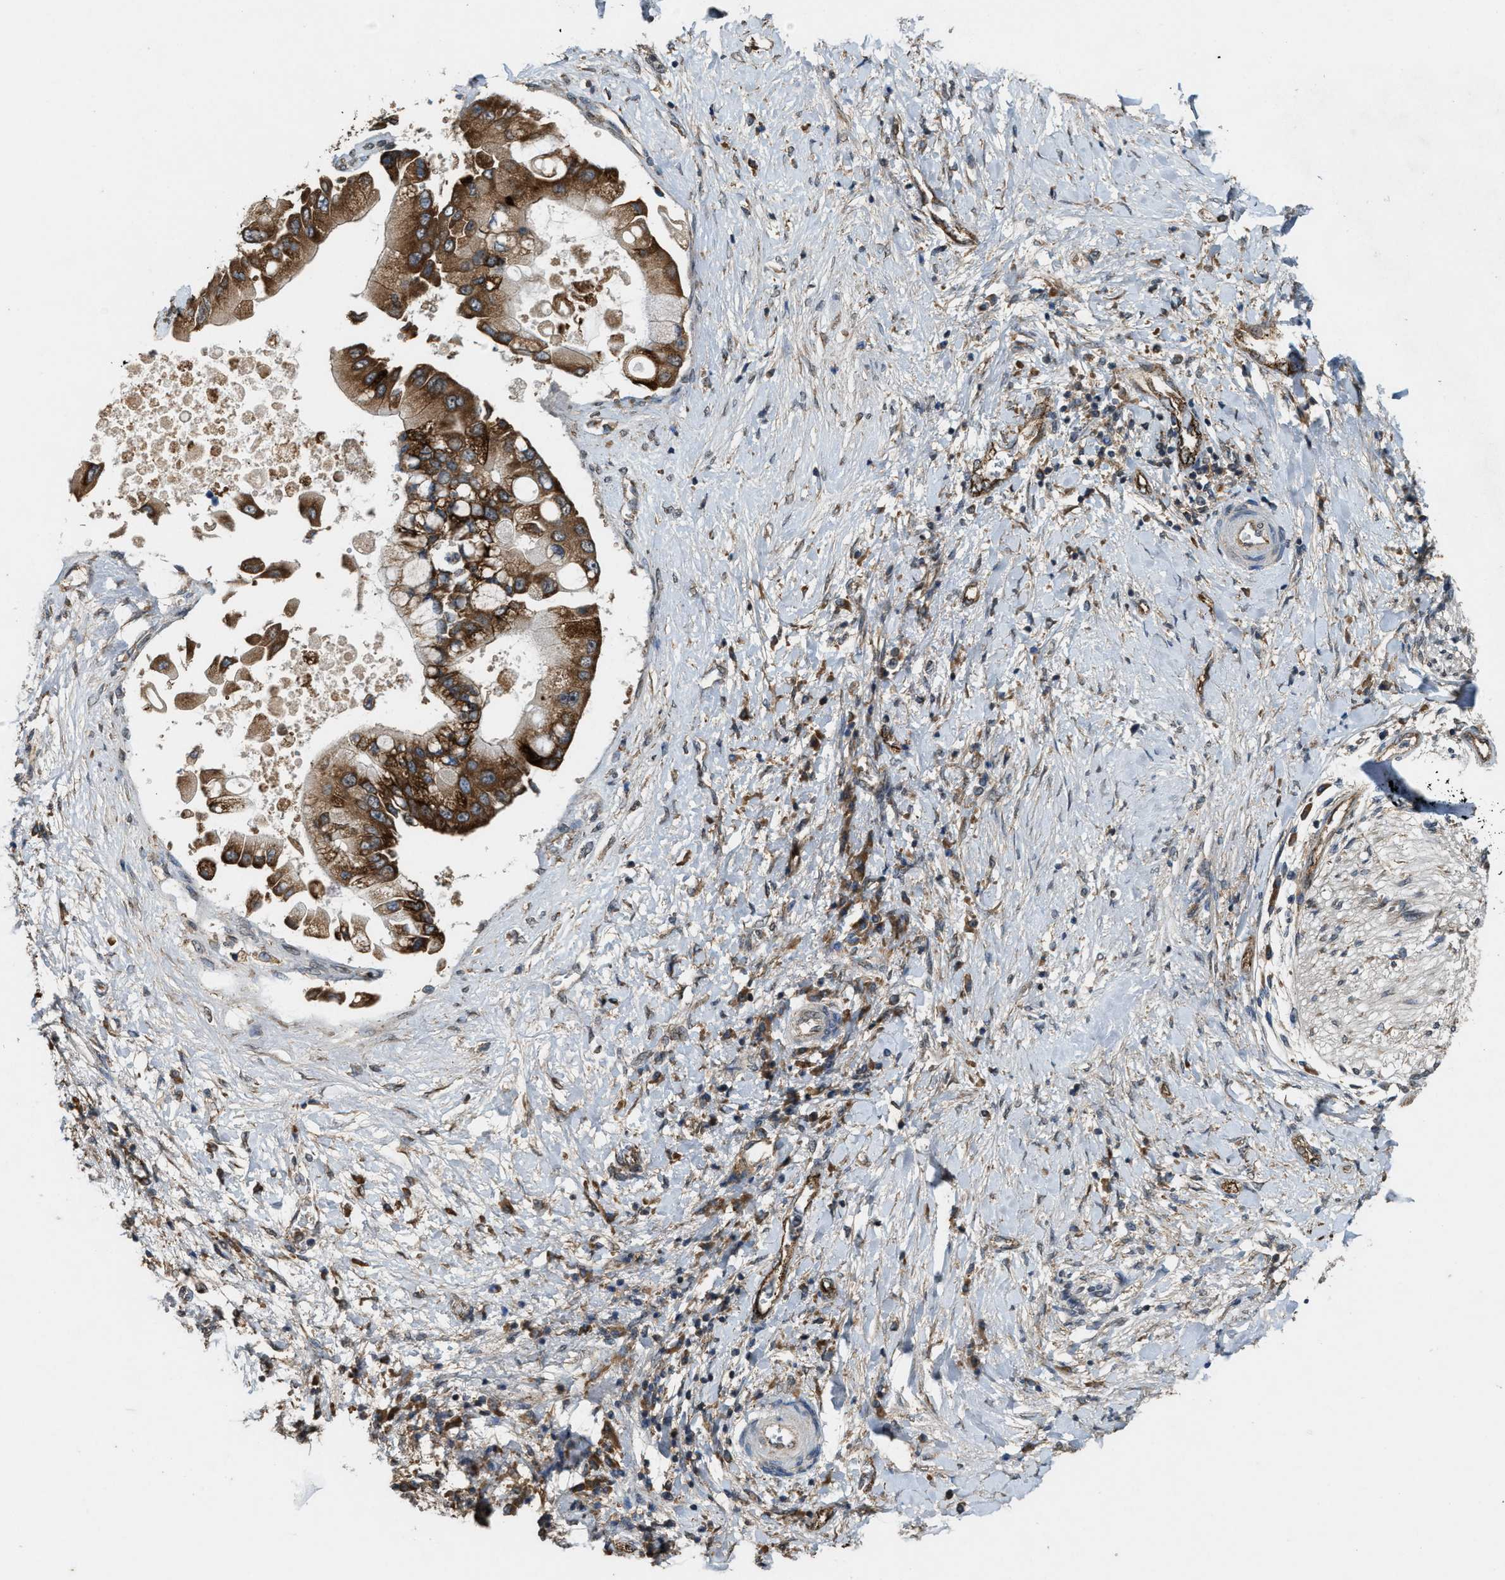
{"staining": {"intensity": "strong", "quantity": ">75%", "location": "cytoplasmic/membranous"}, "tissue": "liver cancer", "cell_type": "Tumor cells", "image_type": "cancer", "snomed": [{"axis": "morphology", "description": "Cholangiocarcinoma"}, {"axis": "topography", "description": "Liver"}], "caption": "Liver cancer was stained to show a protein in brown. There is high levels of strong cytoplasmic/membranous positivity in approximately >75% of tumor cells.", "gene": "ARHGEF5", "patient": {"sex": "male", "age": 50}}